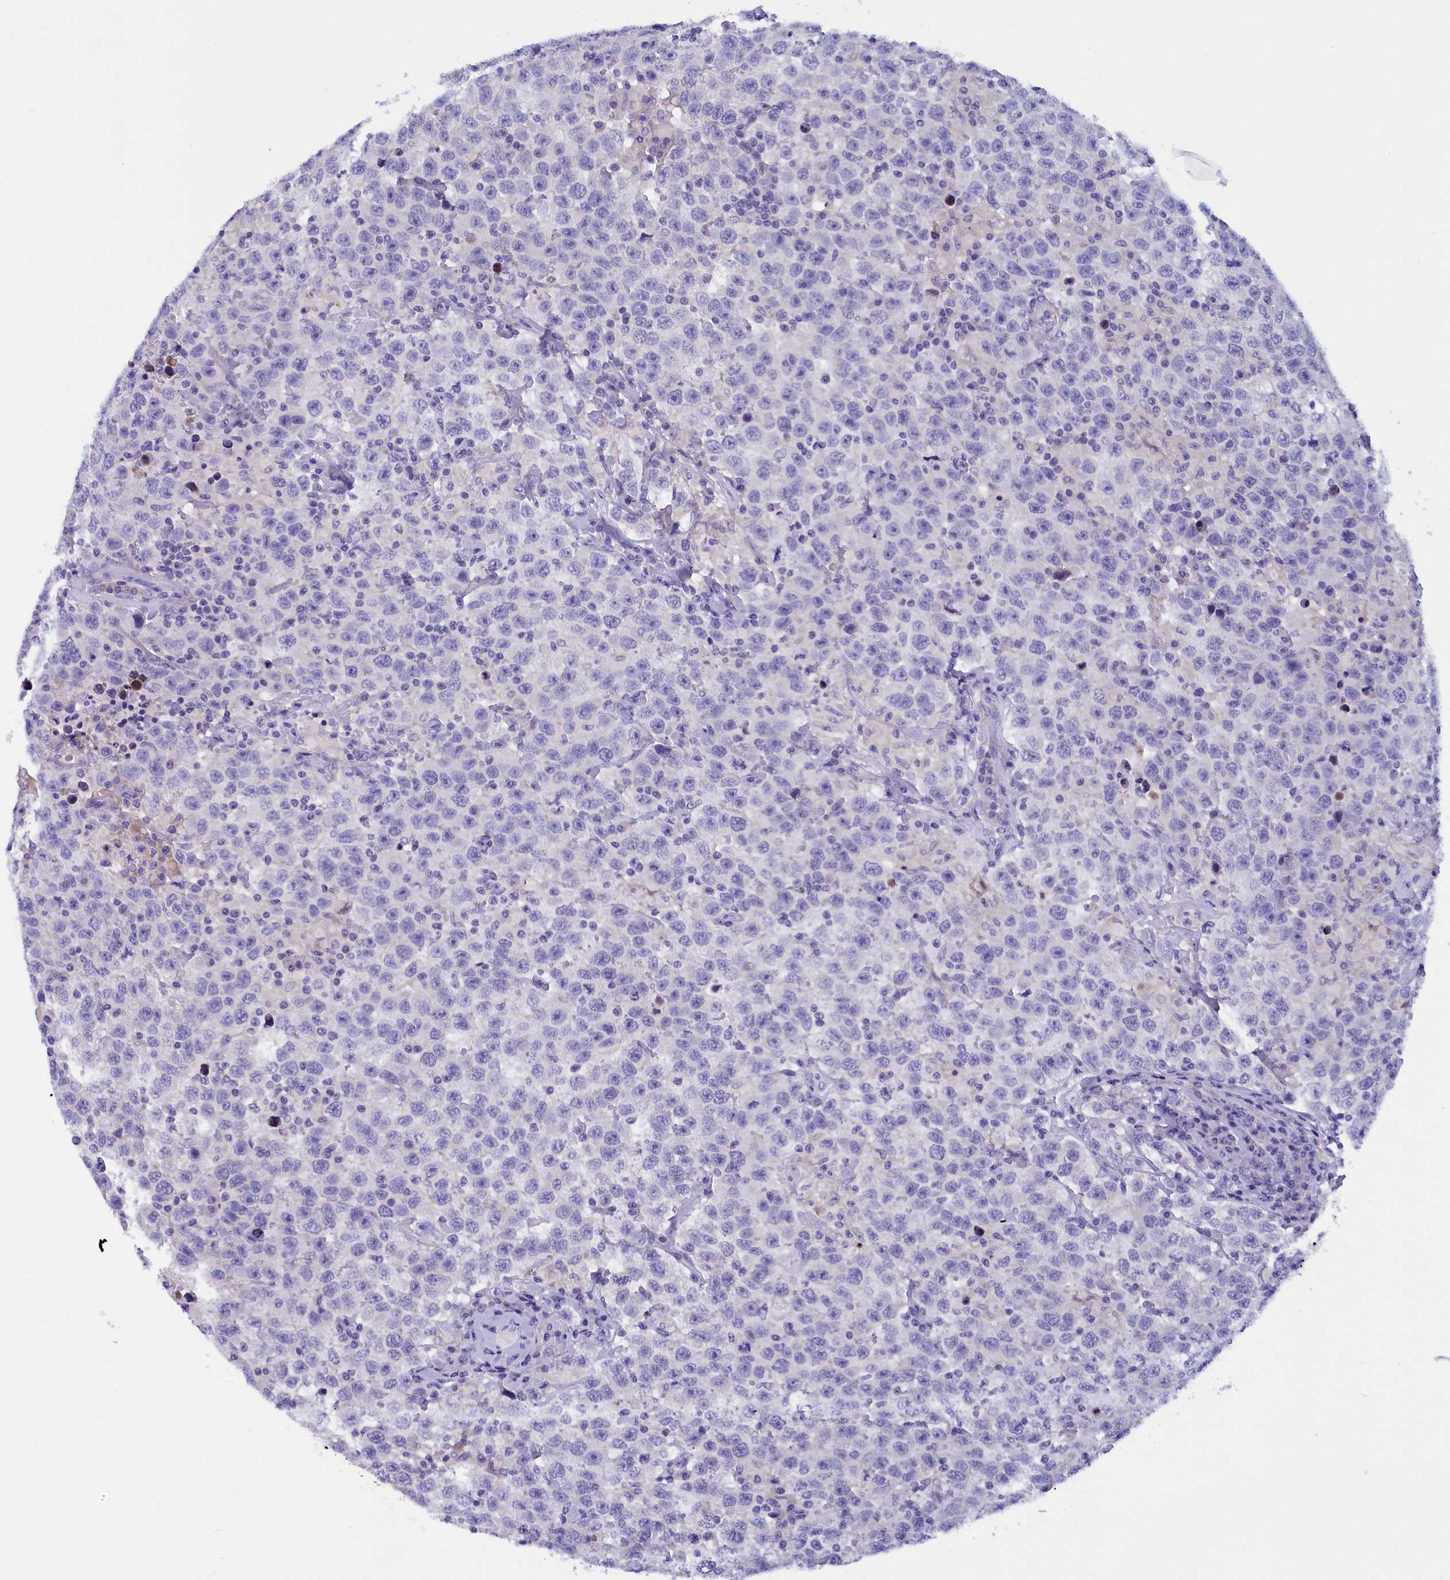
{"staining": {"intensity": "negative", "quantity": "none", "location": "none"}, "tissue": "testis cancer", "cell_type": "Tumor cells", "image_type": "cancer", "snomed": [{"axis": "morphology", "description": "Seminoma, NOS"}, {"axis": "topography", "description": "Testis"}], "caption": "A high-resolution photomicrograph shows immunohistochemistry (IHC) staining of testis cancer (seminoma), which shows no significant expression in tumor cells.", "gene": "RTTN", "patient": {"sex": "male", "age": 41}}